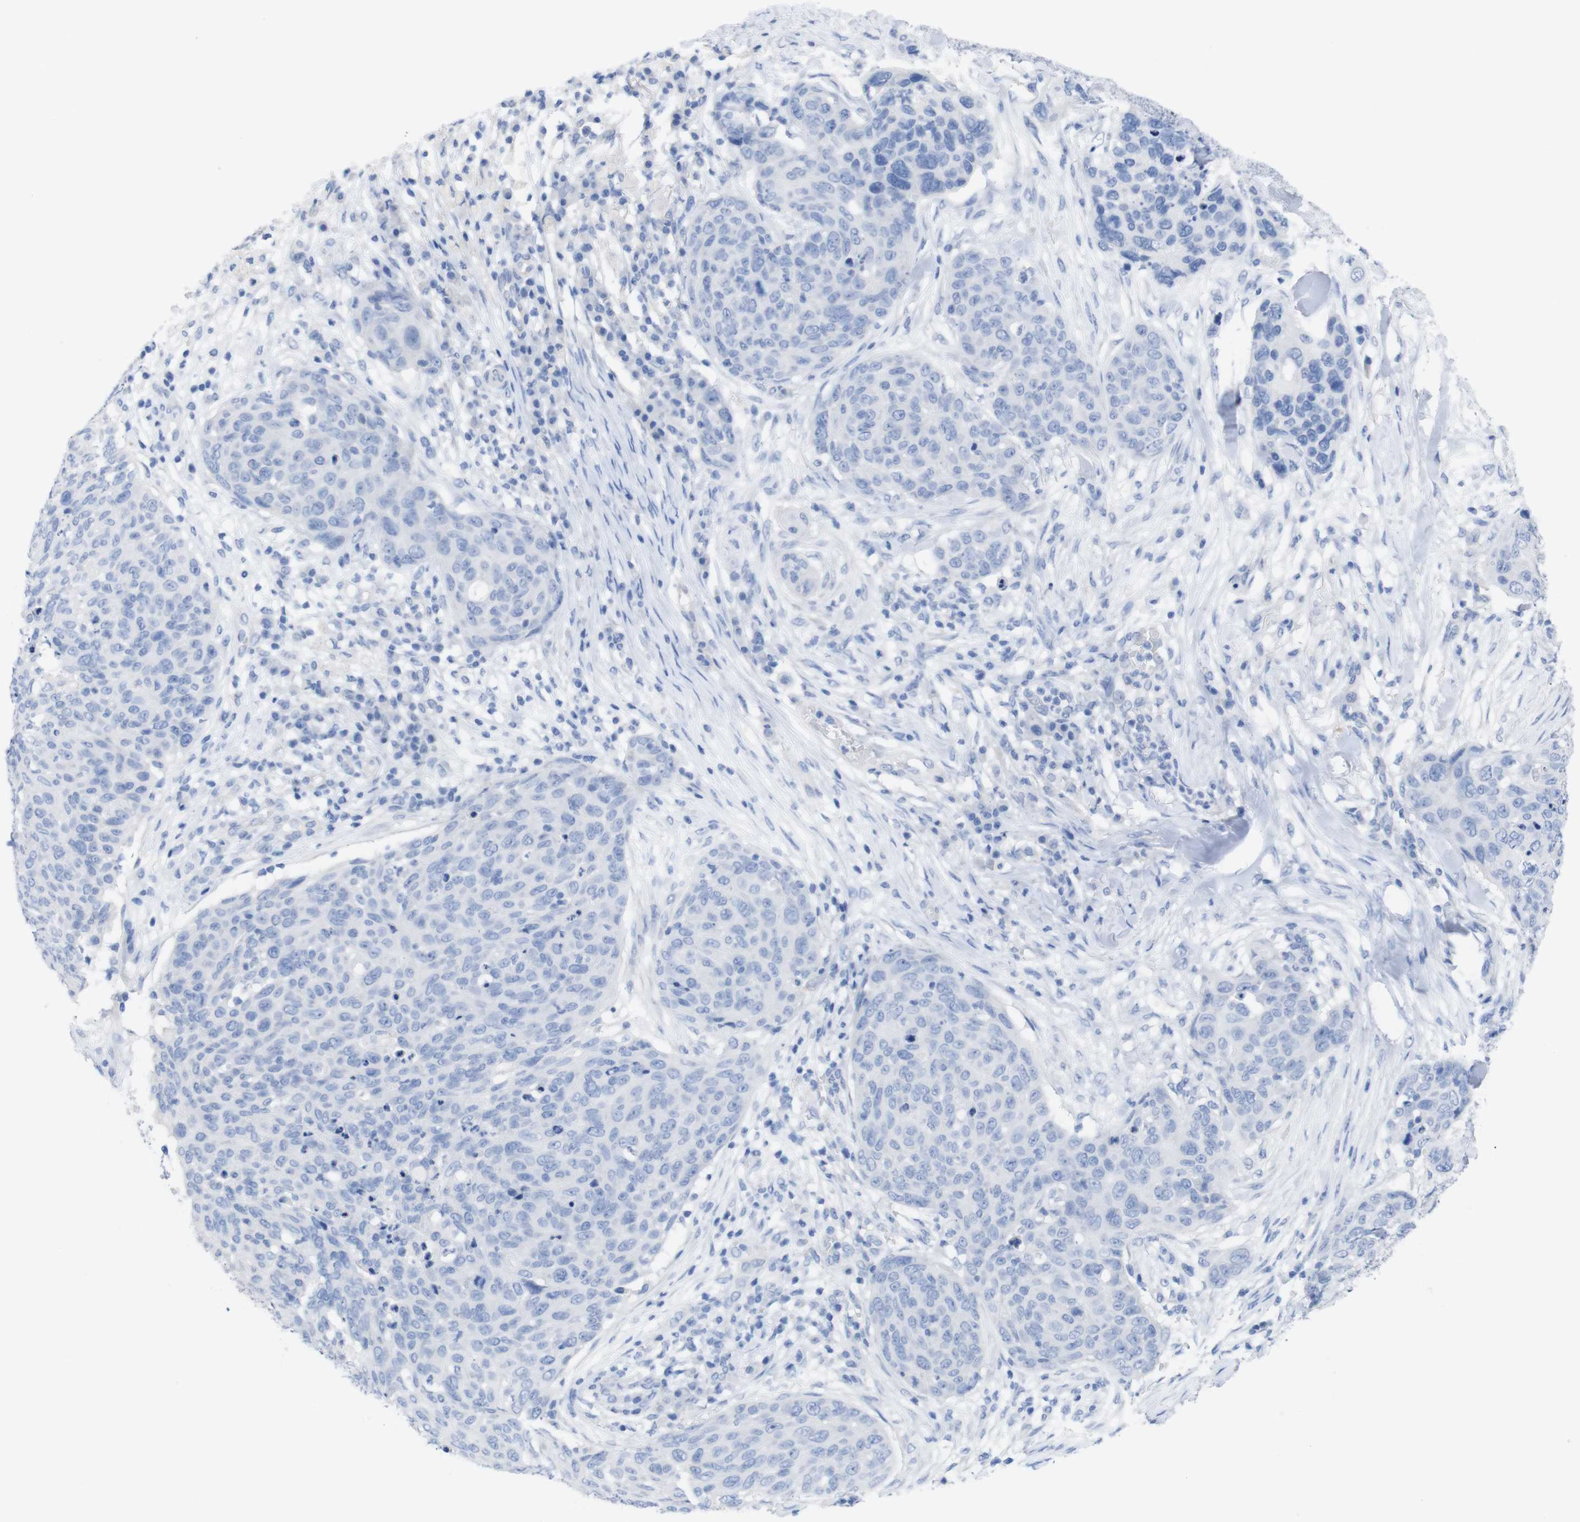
{"staining": {"intensity": "negative", "quantity": "none", "location": "none"}, "tissue": "skin cancer", "cell_type": "Tumor cells", "image_type": "cancer", "snomed": [{"axis": "morphology", "description": "Squamous cell carcinoma in situ, NOS"}, {"axis": "morphology", "description": "Squamous cell carcinoma, NOS"}, {"axis": "topography", "description": "Skin"}], "caption": "IHC of skin cancer (squamous cell carcinoma) reveals no expression in tumor cells.", "gene": "PNMA1", "patient": {"sex": "male", "age": 93}}